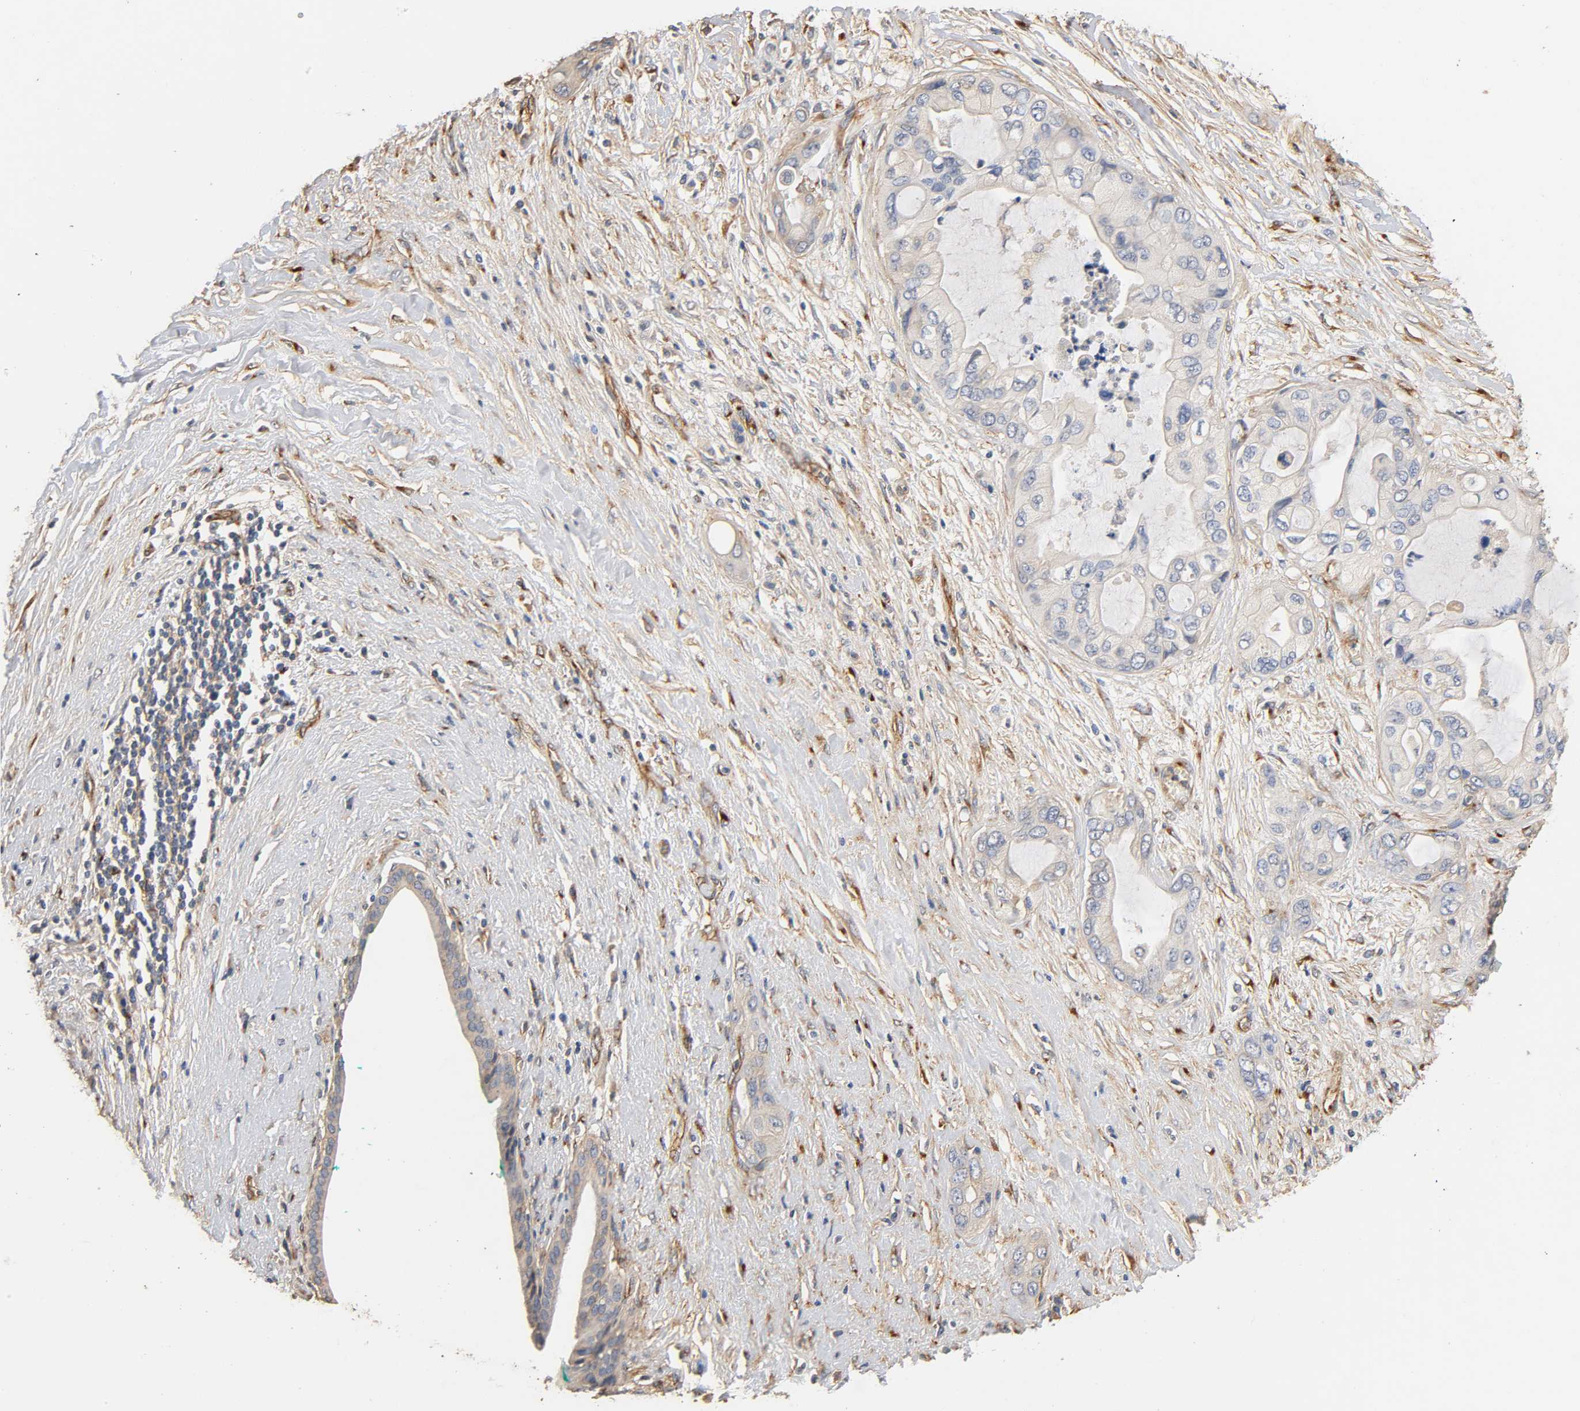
{"staining": {"intensity": "weak", "quantity": "<25%", "location": "cytoplasmic/membranous"}, "tissue": "pancreatic cancer", "cell_type": "Tumor cells", "image_type": "cancer", "snomed": [{"axis": "morphology", "description": "Adenocarcinoma, NOS"}, {"axis": "topography", "description": "Pancreas"}], "caption": "A high-resolution image shows immunohistochemistry staining of pancreatic adenocarcinoma, which reveals no significant positivity in tumor cells.", "gene": "IFITM3", "patient": {"sex": "female", "age": 59}}